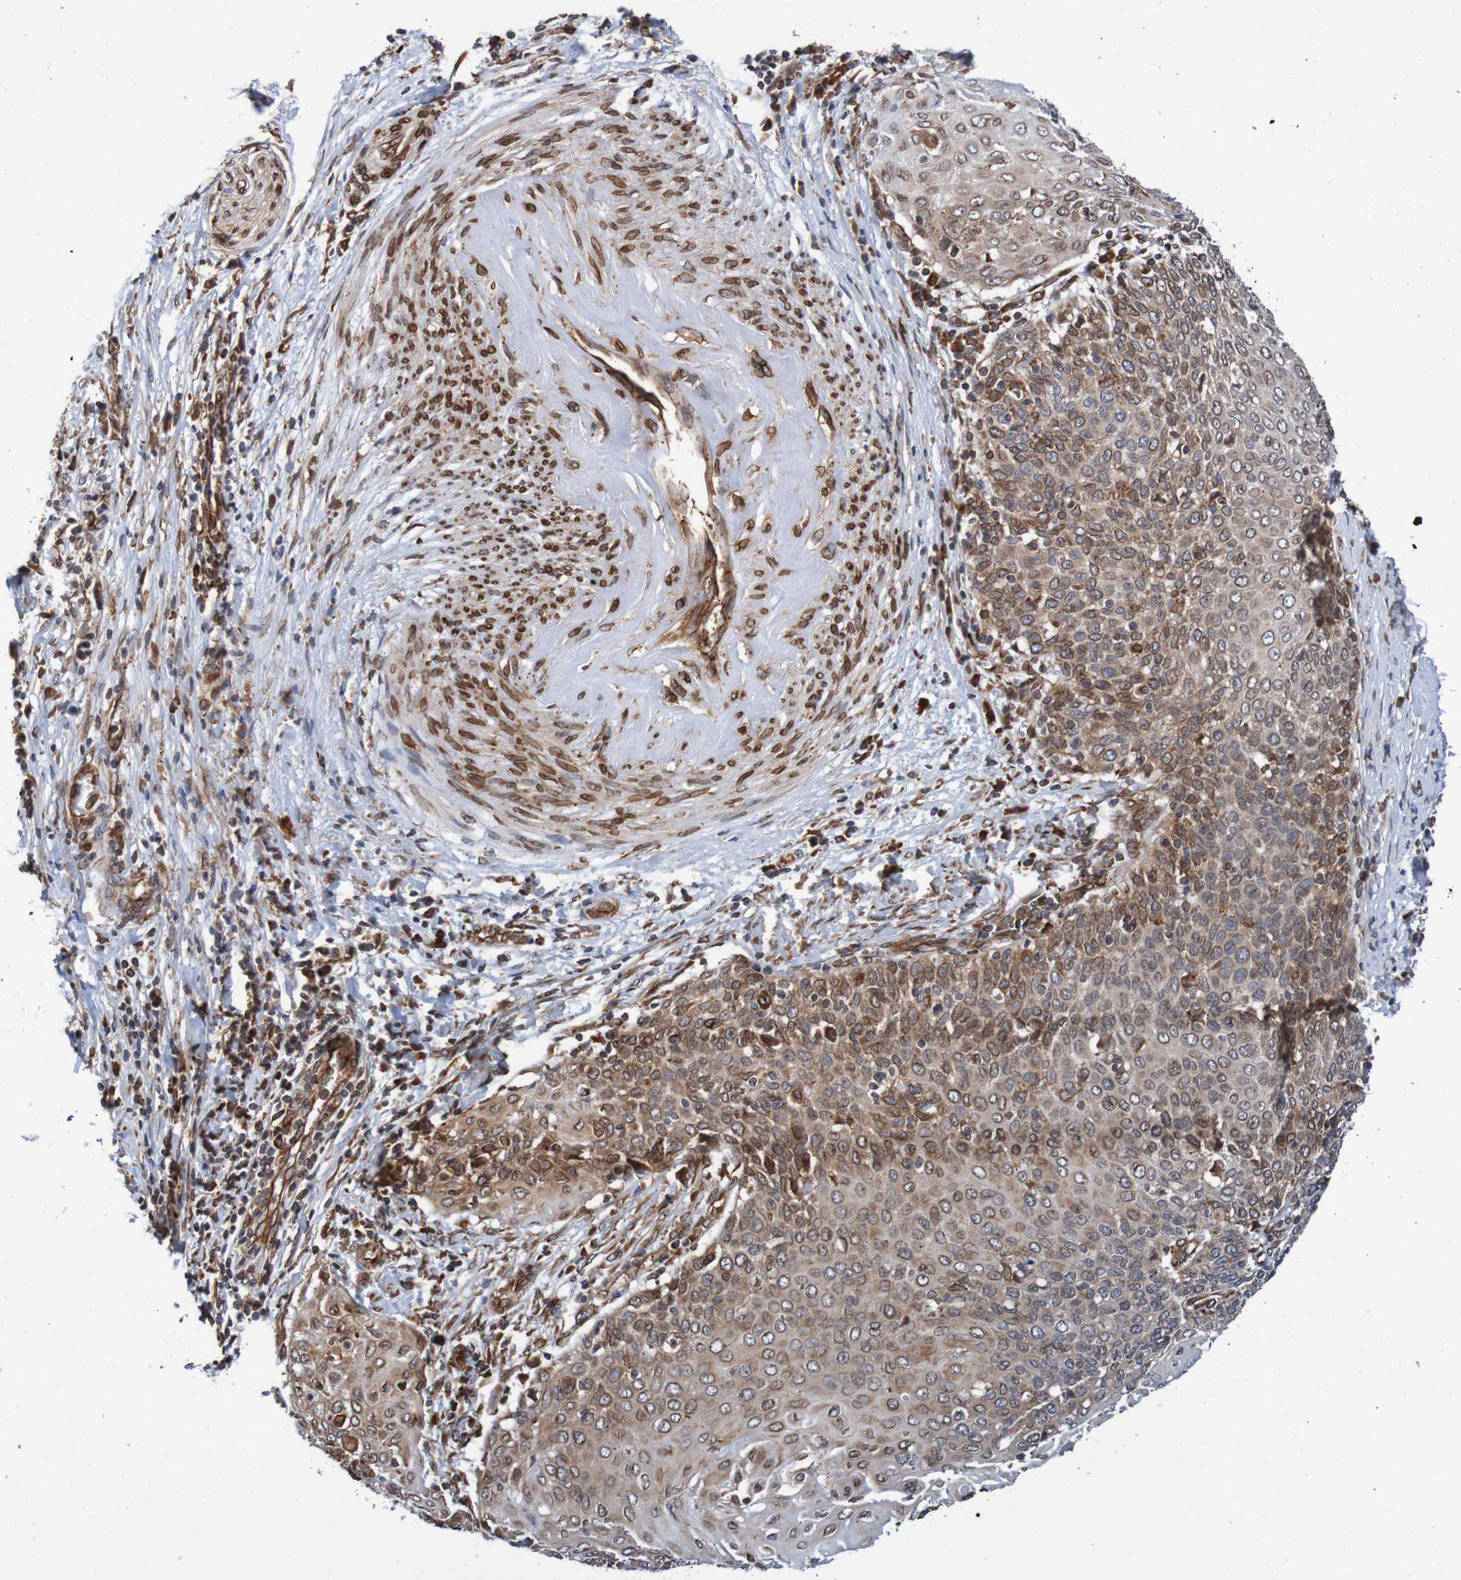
{"staining": {"intensity": "moderate", "quantity": ">75%", "location": "cytoplasmic/membranous,nuclear"}, "tissue": "cervical cancer", "cell_type": "Tumor cells", "image_type": "cancer", "snomed": [{"axis": "morphology", "description": "Squamous cell carcinoma, NOS"}, {"axis": "topography", "description": "Cervix"}], "caption": "Moderate cytoplasmic/membranous and nuclear protein expression is identified in about >75% of tumor cells in cervical cancer (squamous cell carcinoma).", "gene": "TMEM109", "patient": {"sex": "female", "age": 39}}